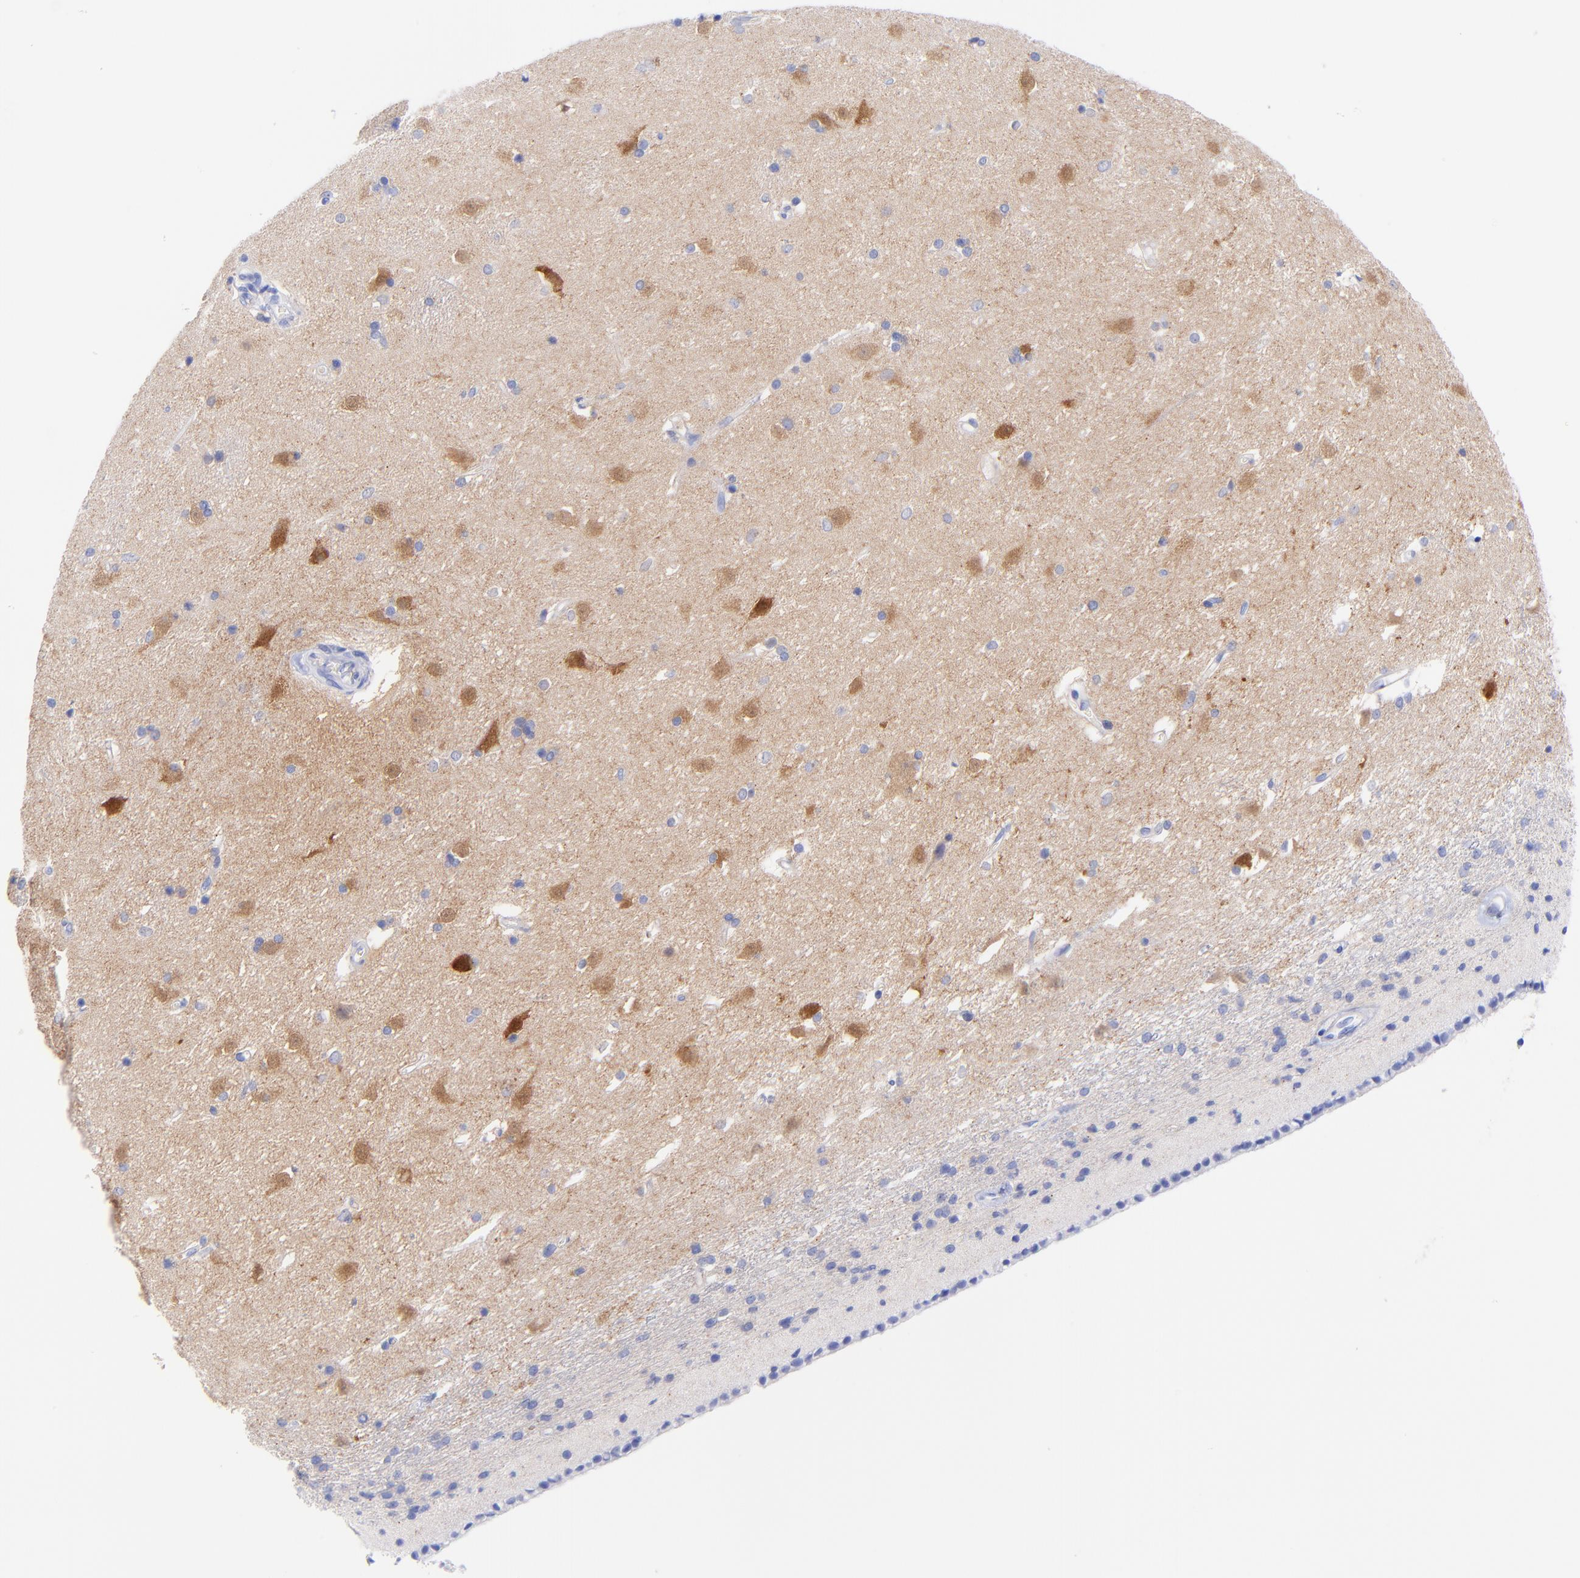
{"staining": {"intensity": "negative", "quantity": "none", "location": "none"}, "tissue": "caudate", "cell_type": "Glial cells", "image_type": "normal", "snomed": [{"axis": "morphology", "description": "Normal tissue, NOS"}, {"axis": "topography", "description": "Lateral ventricle wall"}], "caption": "Glial cells show no significant positivity in unremarkable caudate. Nuclei are stained in blue.", "gene": "GPHN", "patient": {"sex": "female", "age": 19}}